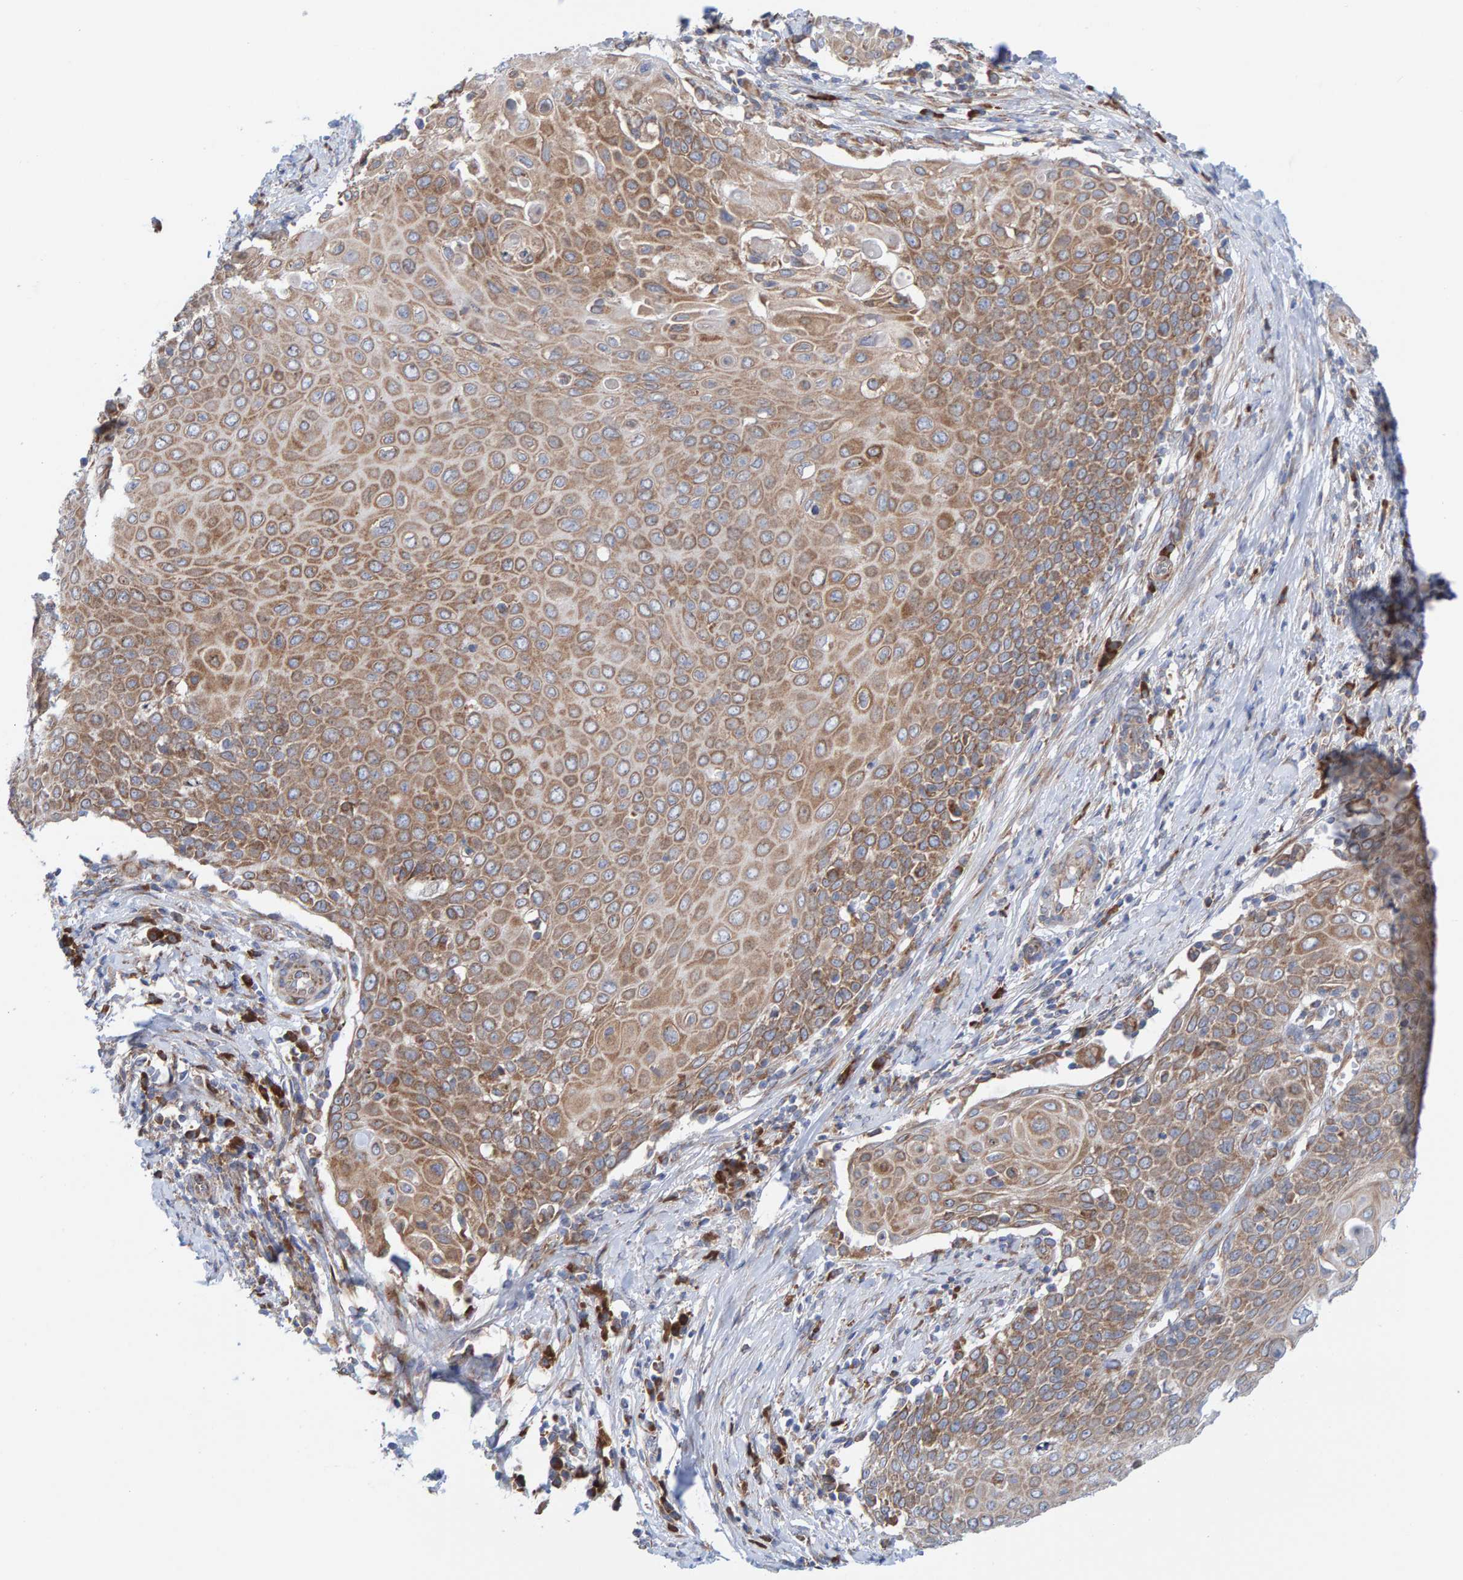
{"staining": {"intensity": "weak", "quantity": ">75%", "location": "cytoplasmic/membranous"}, "tissue": "cervical cancer", "cell_type": "Tumor cells", "image_type": "cancer", "snomed": [{"axis": "morphology", "description": "Squamous cell carcinoma, NOS"}, {"axis": "topography", "description": "Cervix"}], "caption": "This micrograph demonstrates immunohistochemistry (IHC) staining of cervical cancer (squamous cell carcinoma), with low weak cytoplasmic/membranous staining in approximately >75% of tumor cells.", "gene": "CDK5RAP3", "patient": {"sex": "female", "age": 39}}